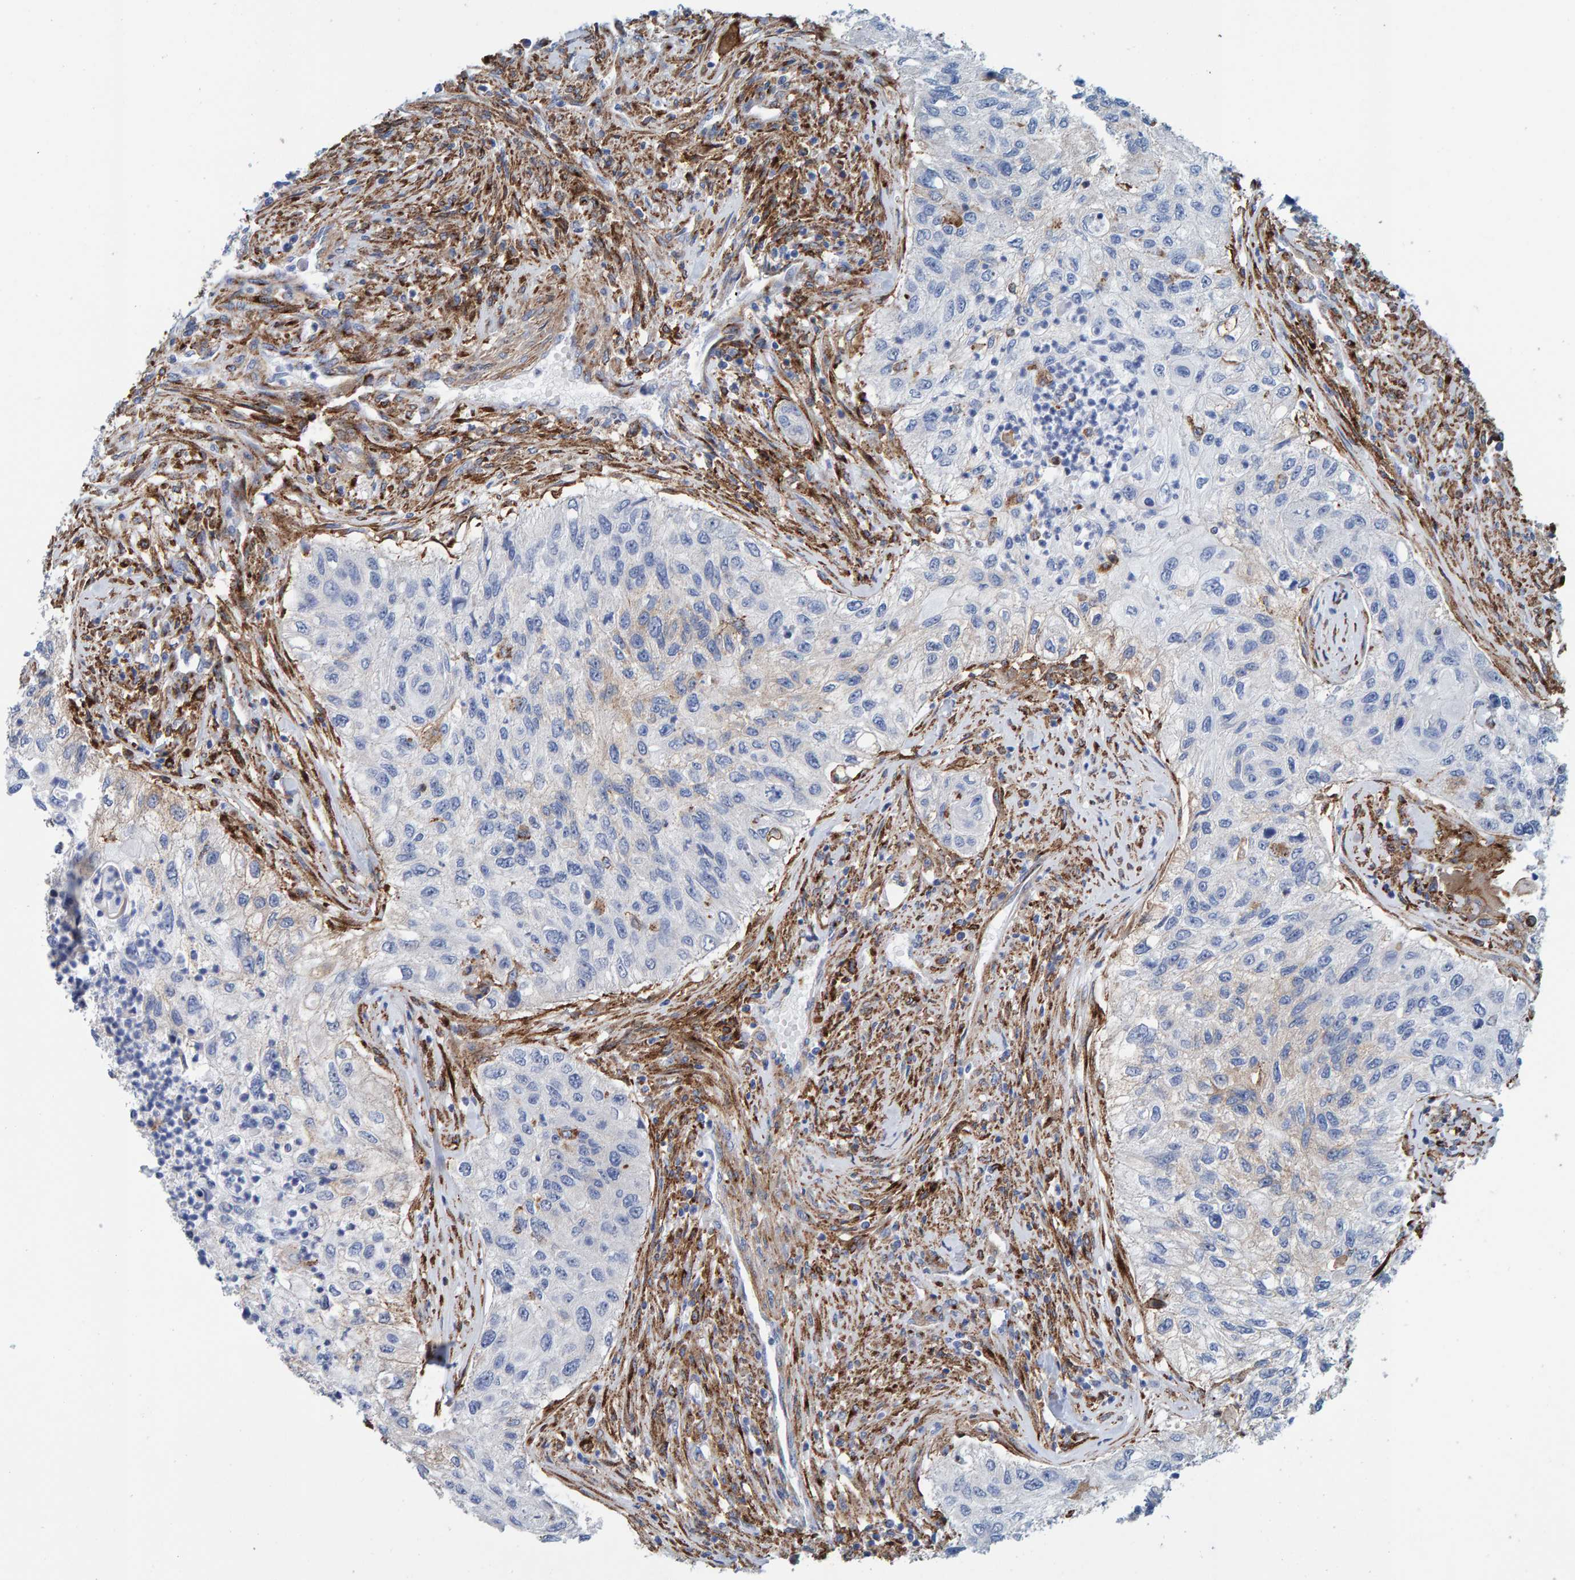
{"staining": {"intensity": "negative", "quantity": "none", "location": "none"}, "tissue": "urothelial cancer", "cell_type": "Tumor cells", "image_type": "cancer", "snomed": [{"axis": "morphology", "description": "Urothelial carcinoma, High grade"}, {"axis": "topography", "description": "Urinary bladder"}], "caption": "DAB immunohistochemical staining of human urothelial cancer displays no significant expression in tumor cells.", "gene": "LRP1", "patient": {"sex": "female", "age": 60}}